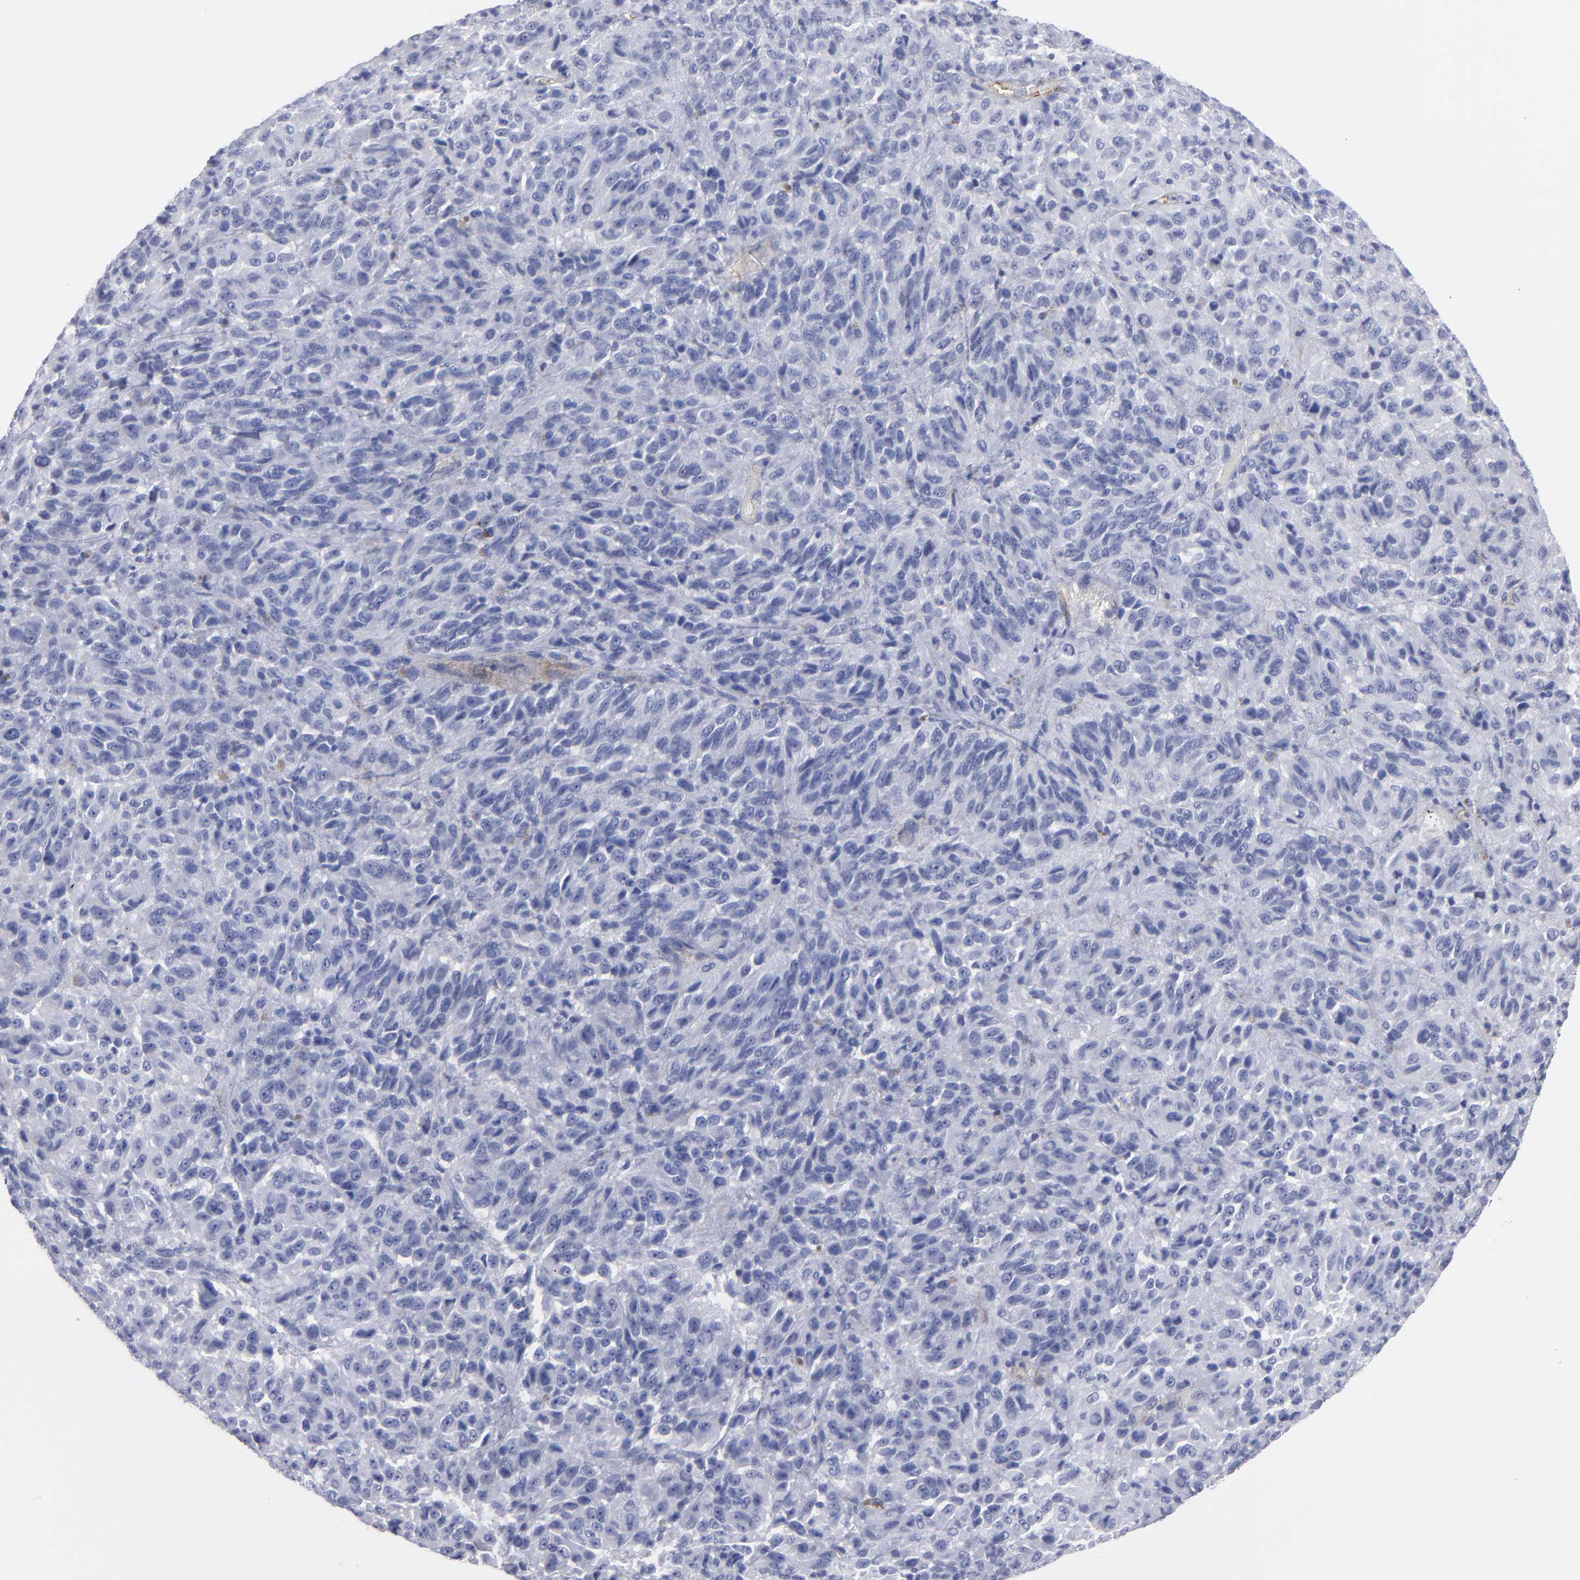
{"staining": {"intensity": "negative", "quantity": "none", "location": "none"}, "tissue": "melanoma", "cell_type": "Tumor cells", "image_type": "cancer", "snomed": [{"axis": "morphology", "description": "Malignant melanoma, Metastatic site"}, {"axis": "topography", "description": "Lung"}], "caption": "Protein analysis of melanoma displays no significant positivity in tumor cells.", "gene": "TM4SF1", "patient": {"sex": "male", "age": 64}}